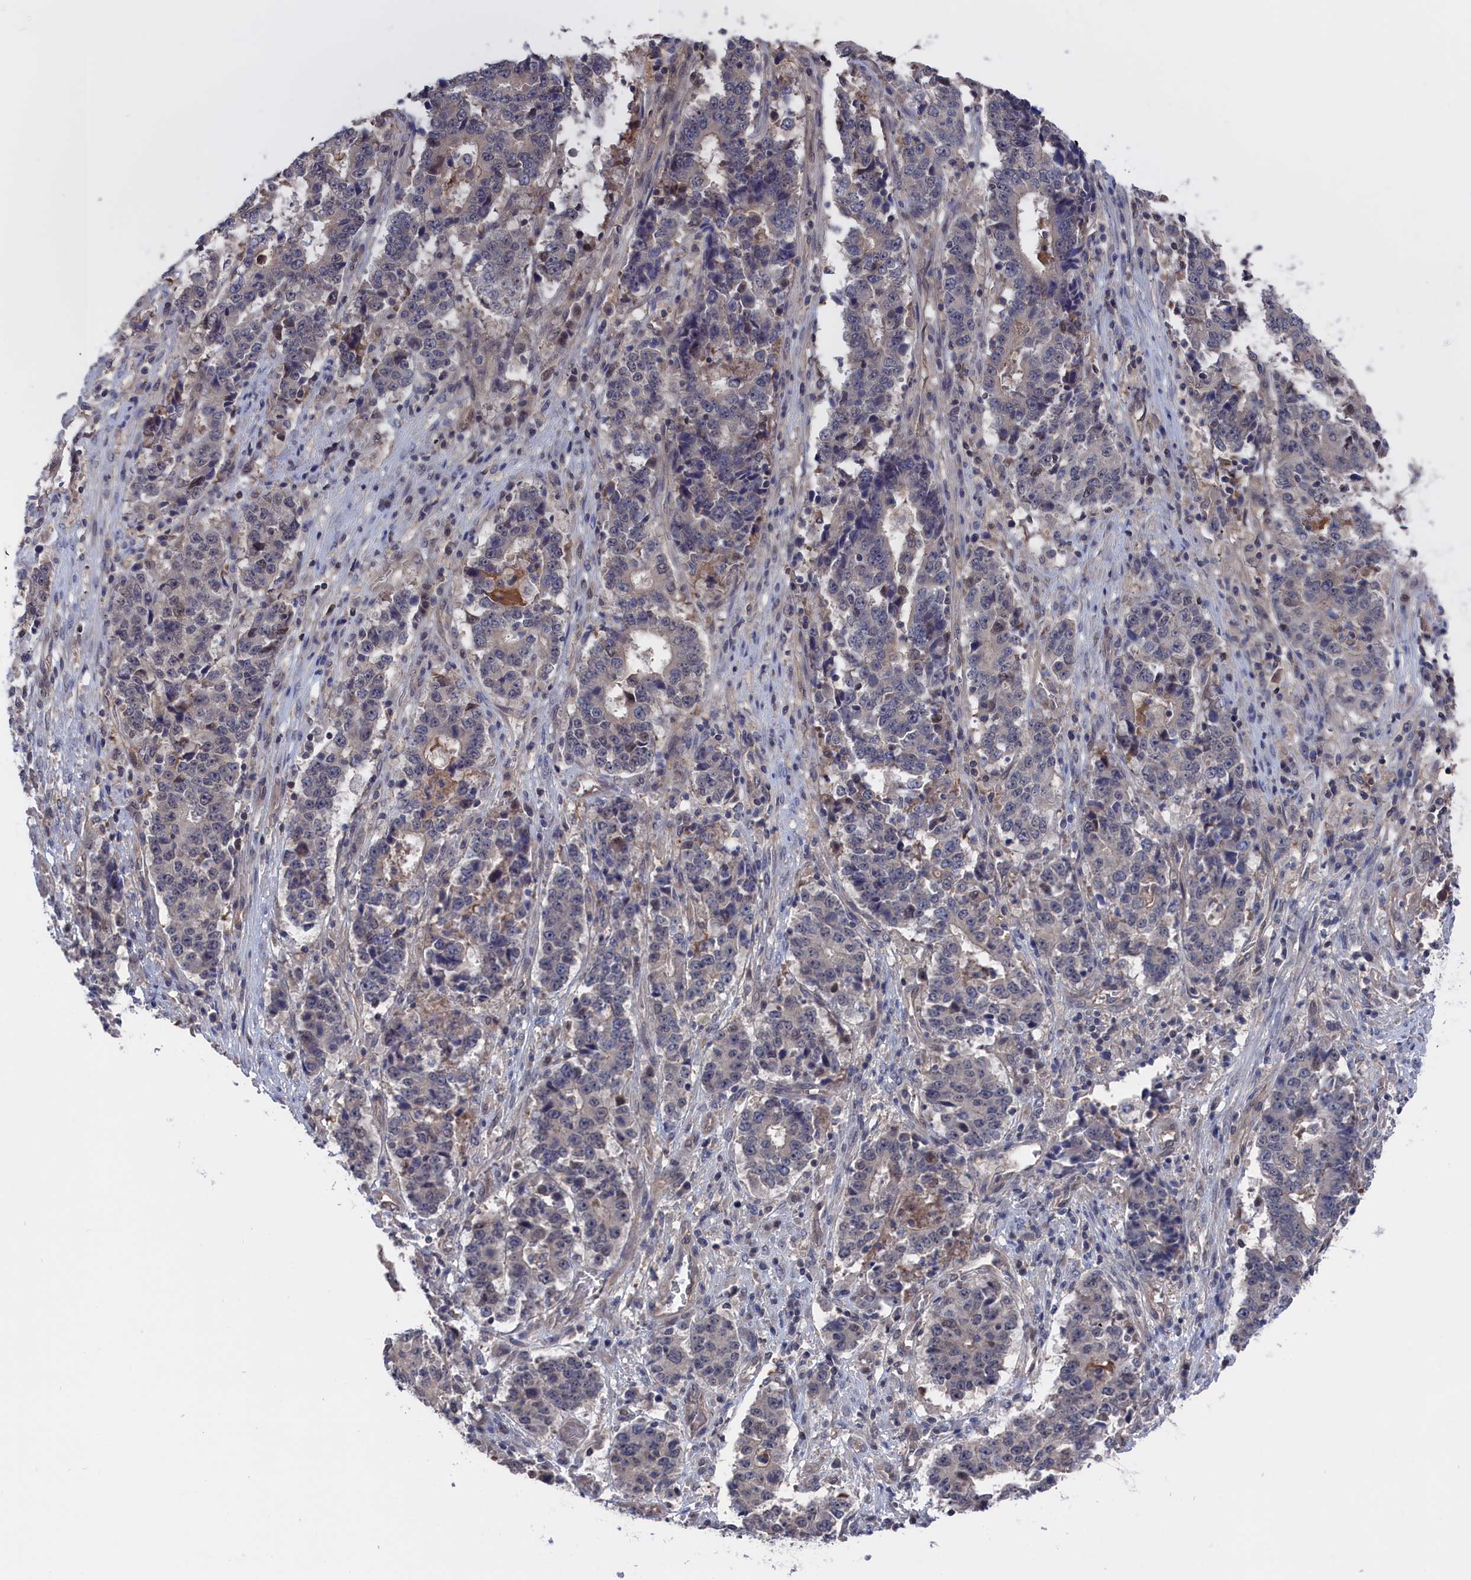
{"staining": {"intensity": "negative", "quantity": "none", "location": "none"}, "tissue": "stomach cancer", "cell_type": "Tumor cells", "image_type": "cancer", "snomed": [{"axis": "morphology", "description": "Adenocarcinoma, NOS"}, {"axis": "topography", "description": "Stomach"}], "caption": "High magnification brightfield microscopy of adenocarcinoma (stomach) stained with DAB (brown) and counterstained with hematoxylin (blue): tumor cells show no significant staining.", "gene": "NUTF2", "patient": {"sex": "male", "age": 59}}